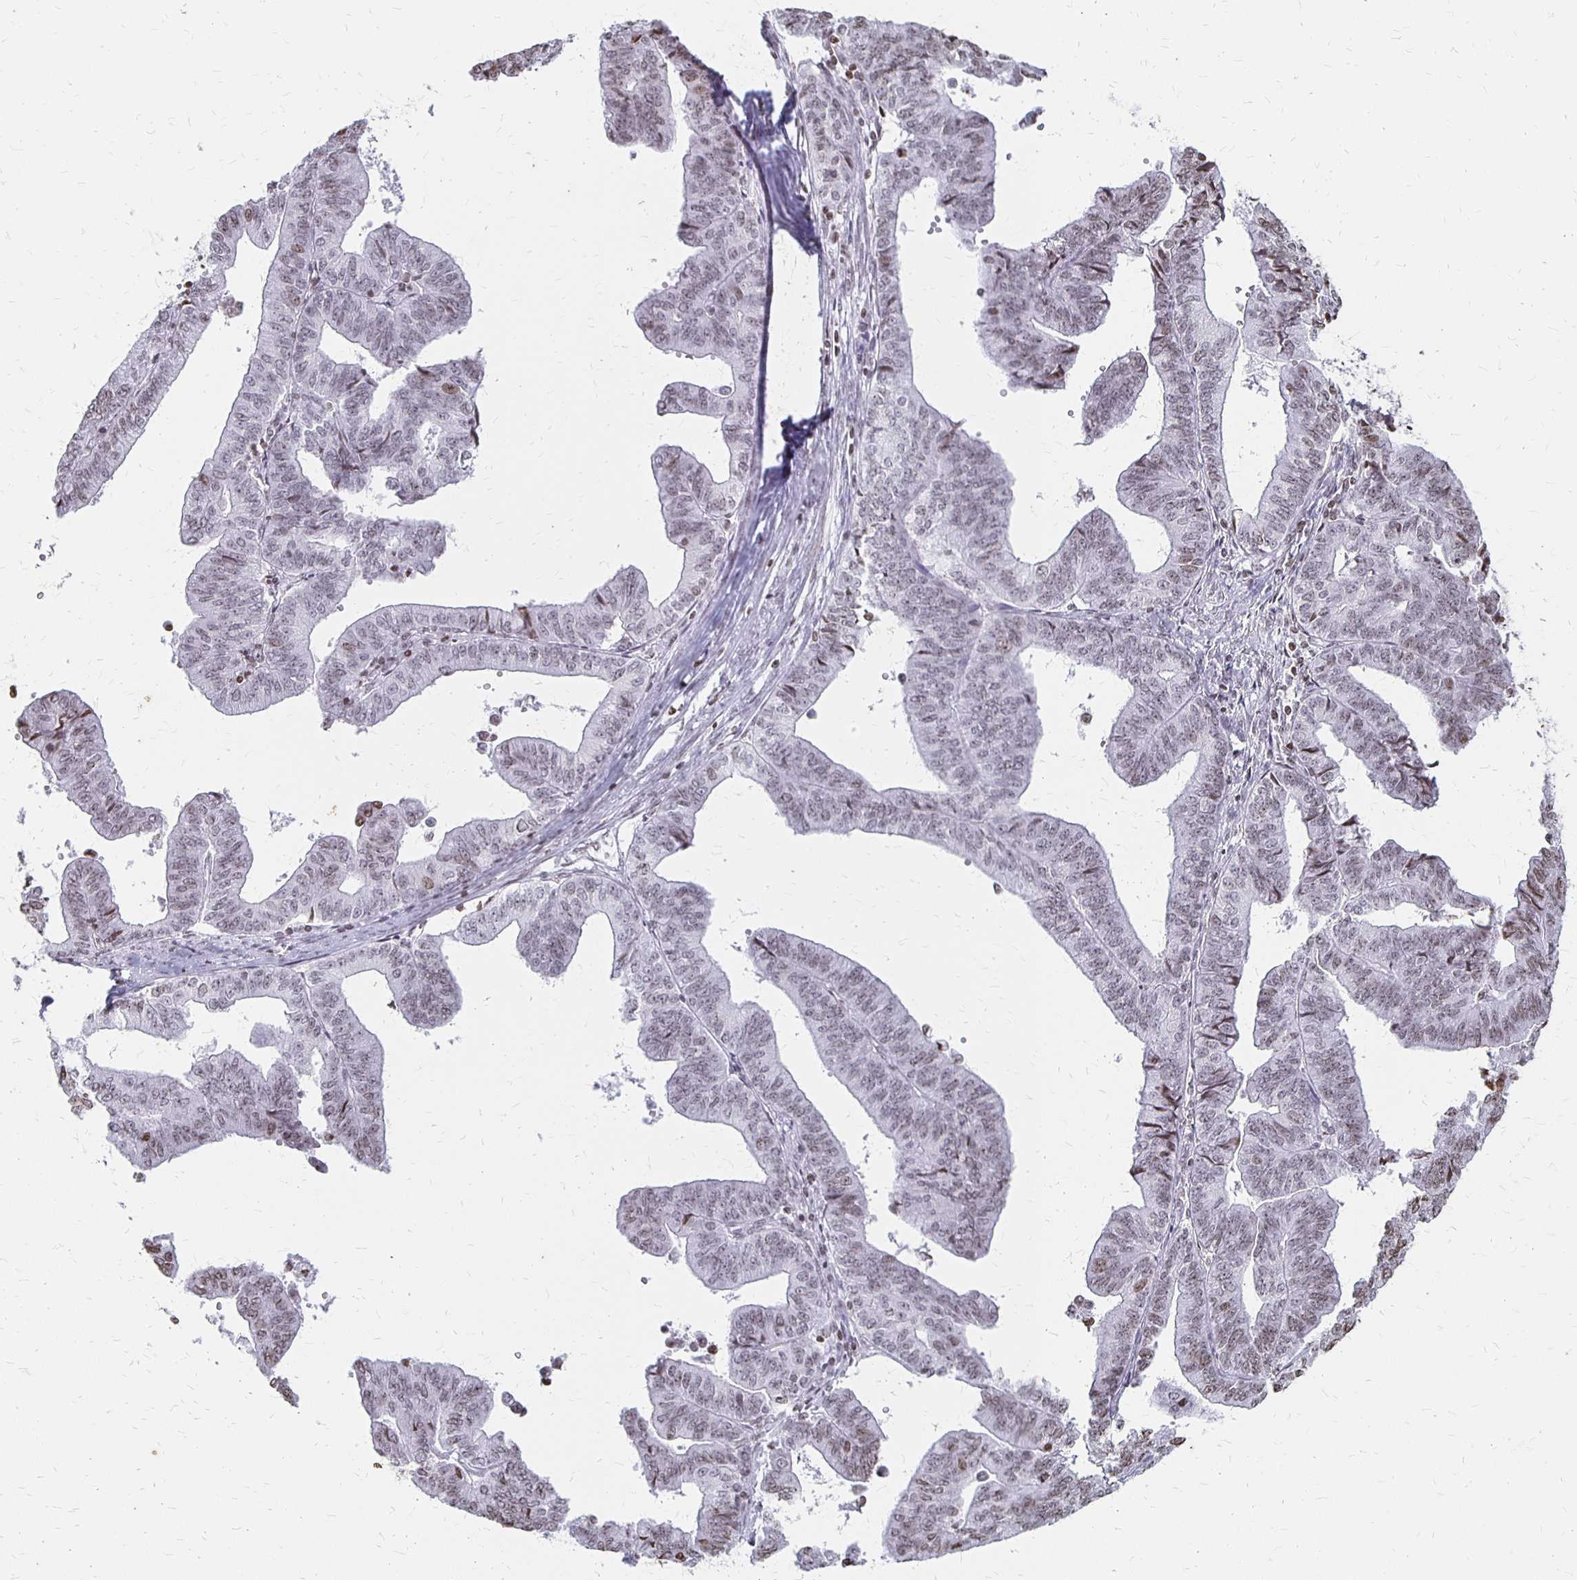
{"staining": {"intensity": "weak", "quantity": "25%-75%", "location": "nuclear"}, "tissue": "endometrial cancer", "cell_type": "Tumor cells", "image_type": "cancer", "snomed": [{"axis": "morphology", "description": "Adenocarcinoma, NOS"}, {"axis": "topography", "description": "Endometrium"}], "caption": "This is an image of immunohistochemistry staining of adenocarcinoma (endometrial), which shows weak staining in the nuclear of tumor cells.", "gene": "ZNF280C", "patient": {"sex": "female", "age": 65}}